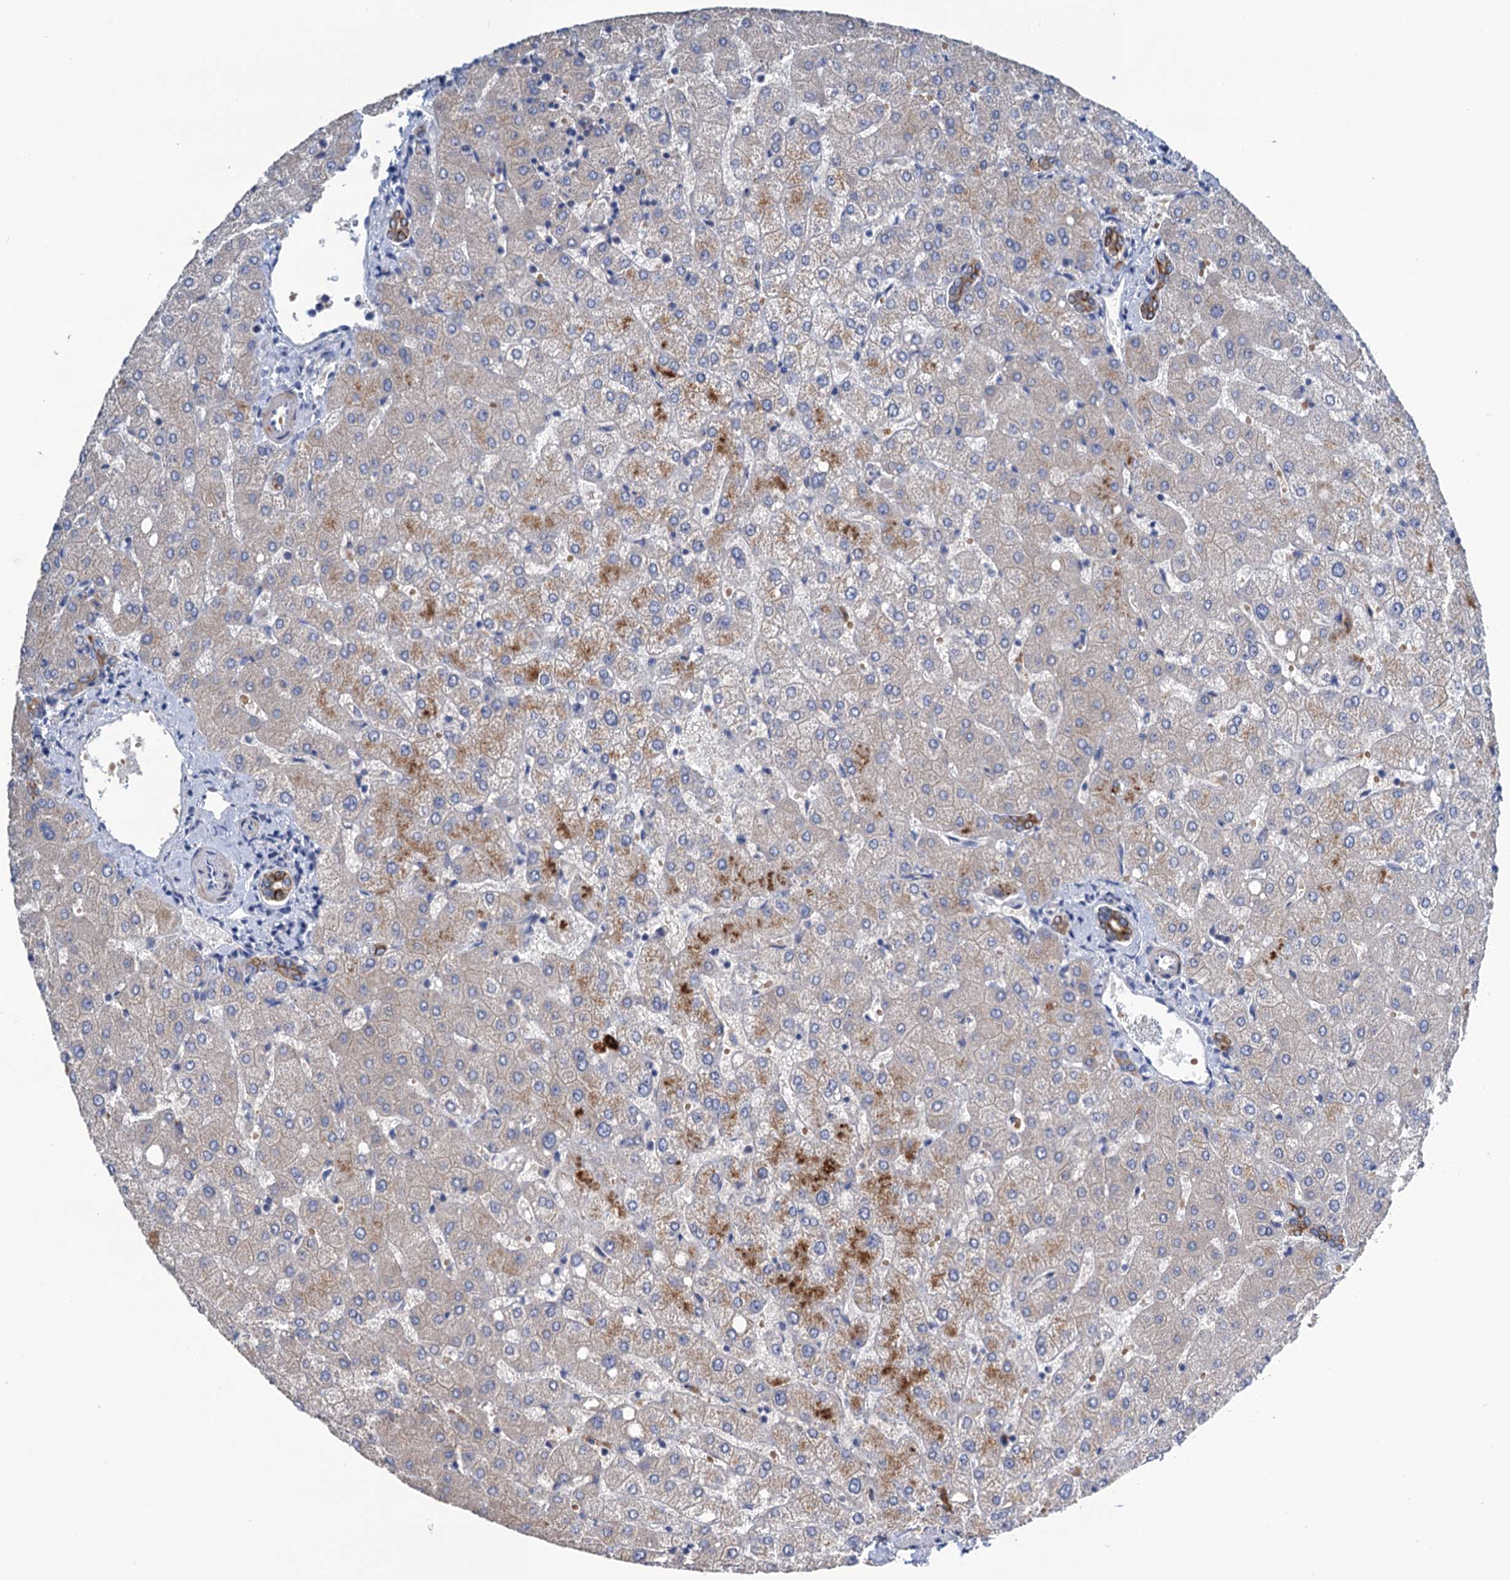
{"staining": {"intensity": "strong", "quantity": ">75%", "location": "cytoplasmic/membranous"}, "tissue": "liver", "cell_type": "Cholangiocytes", "image_type": "normal", "snomed": [{"axis": "morphology", "description": "Normal tissue, NOS"}, {"axis": "topography", "description": "Liver"}], "caption": "A brown stain highlights strong cytoplasmic/membranous expression of a protein in cholangiocytes of normal liver.", "gene": "SMCO3", "patient": {"sex": "female", "age": 54}}